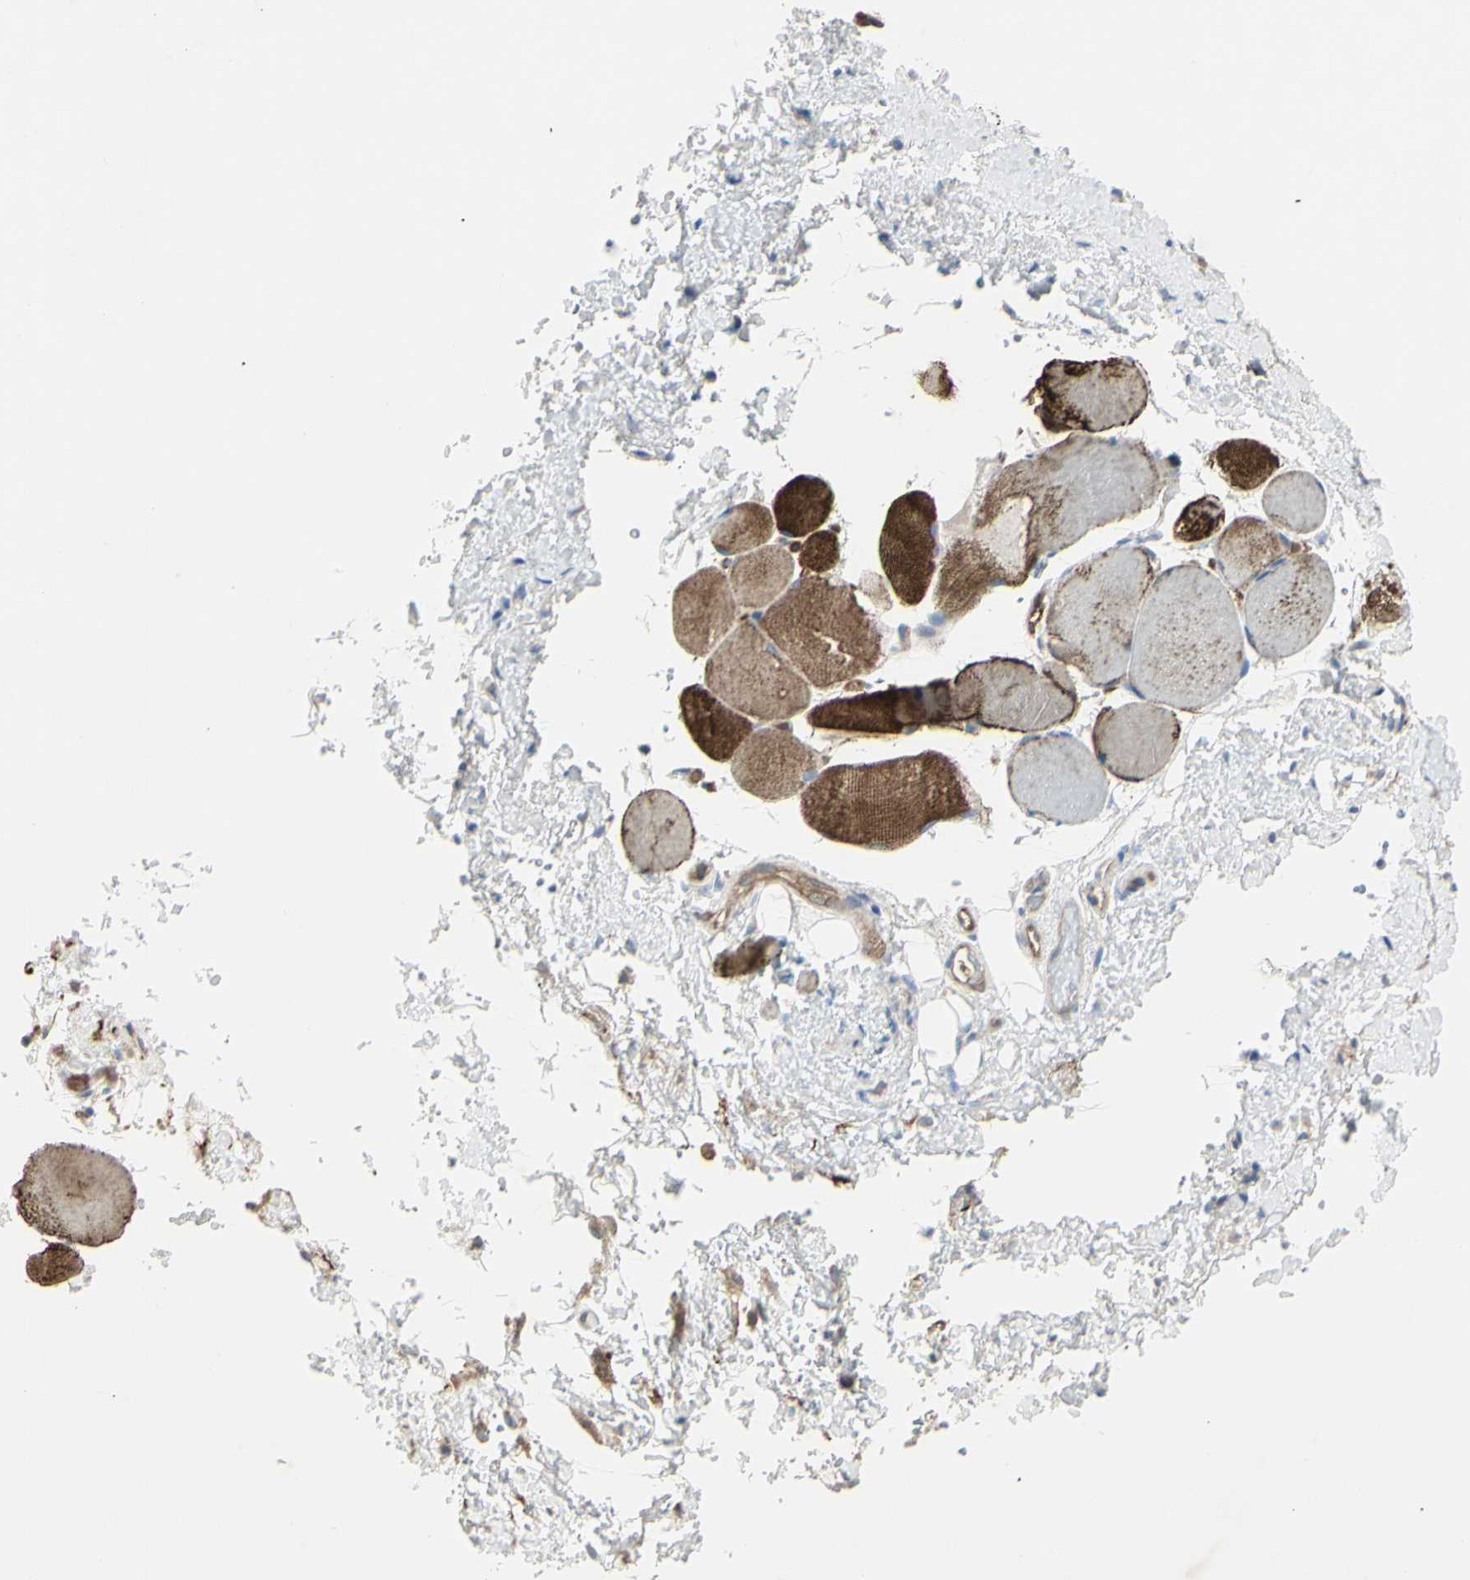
{"staining": {"intensity": "negative", "quantity": "none", "location": "none"}, "tissue": "soft tissue", "cell_type": "Fibroblasts", "image_type": "normal", "snomed": [{"axis": "morphology", "description": "Normal tissue, NOS"}, {"axis": "morphology", "description": "Inflammation, NOS"}, {"axis": "topography", "description": "Vascular tissue"}, {"axis": "topography", "description": "Salivary gland"}], "caption": "Fibroblasts show no significant protein staining in benign soft tissue. Nuclei are stained in blue.", "gene": "IGSF9B", "patient": {"sex": "female", "age": 75}}